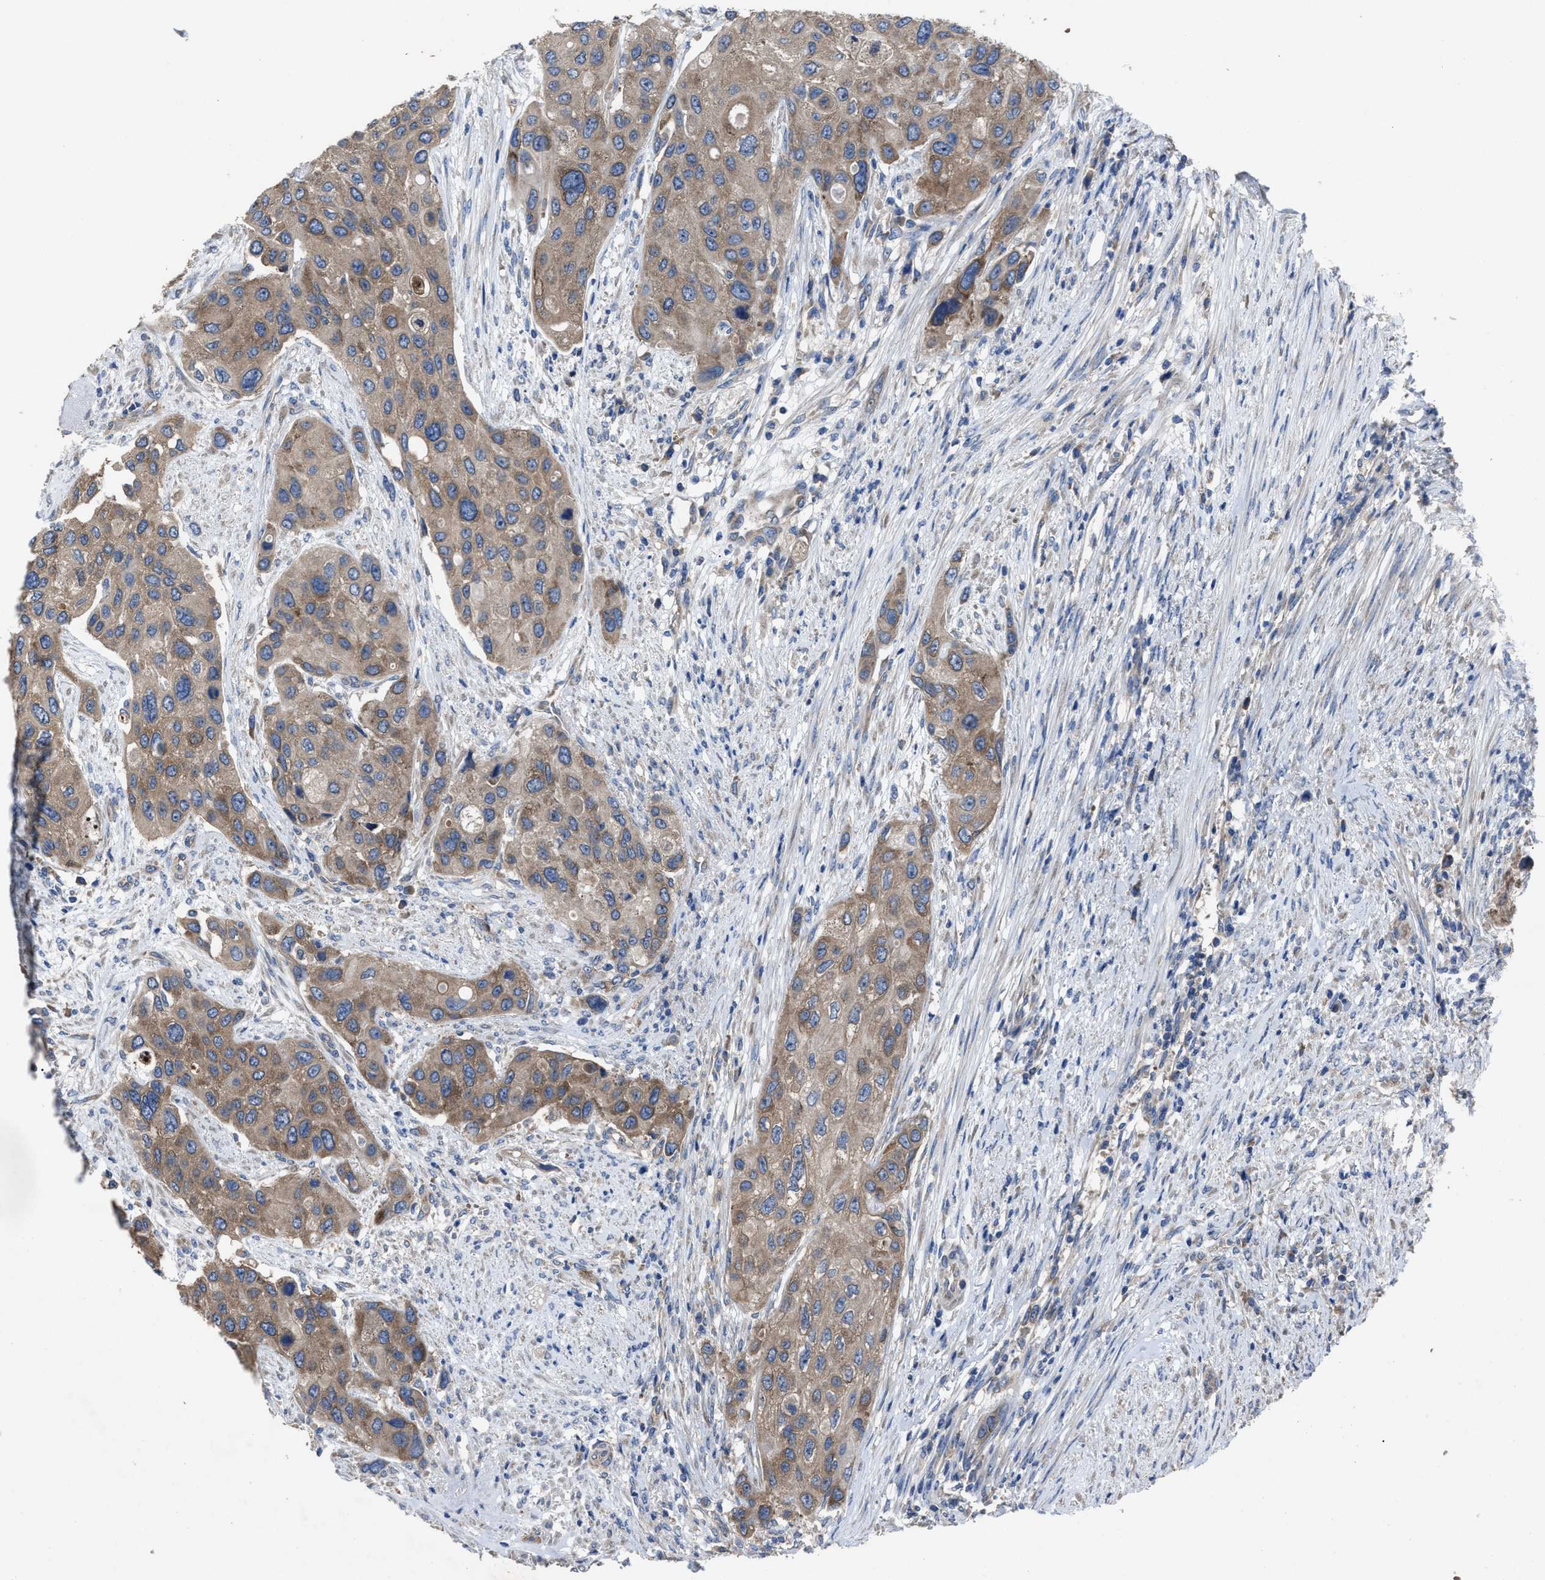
{"staining": {"intensity": "moderate", "quantity": ">75%", "location": "cytoplasmic/membranous"}, "tissue": "urothelial cancer", "cell_type": "Tumor cells", "image_type": "cancer", "snomed": [{"axis": "morphology", "description": "Urothelial carcinoma, High grade"}, {"axis": "topography", "description": "Urinary bladder"}], "caption": "A histopathology image of urothelial cancer stained for a protein displays moderate cytoplasmic/membranous brown staining in tumor cells.", "gene": "UPF1", "patient": {"sex": "female", "age": 56}}